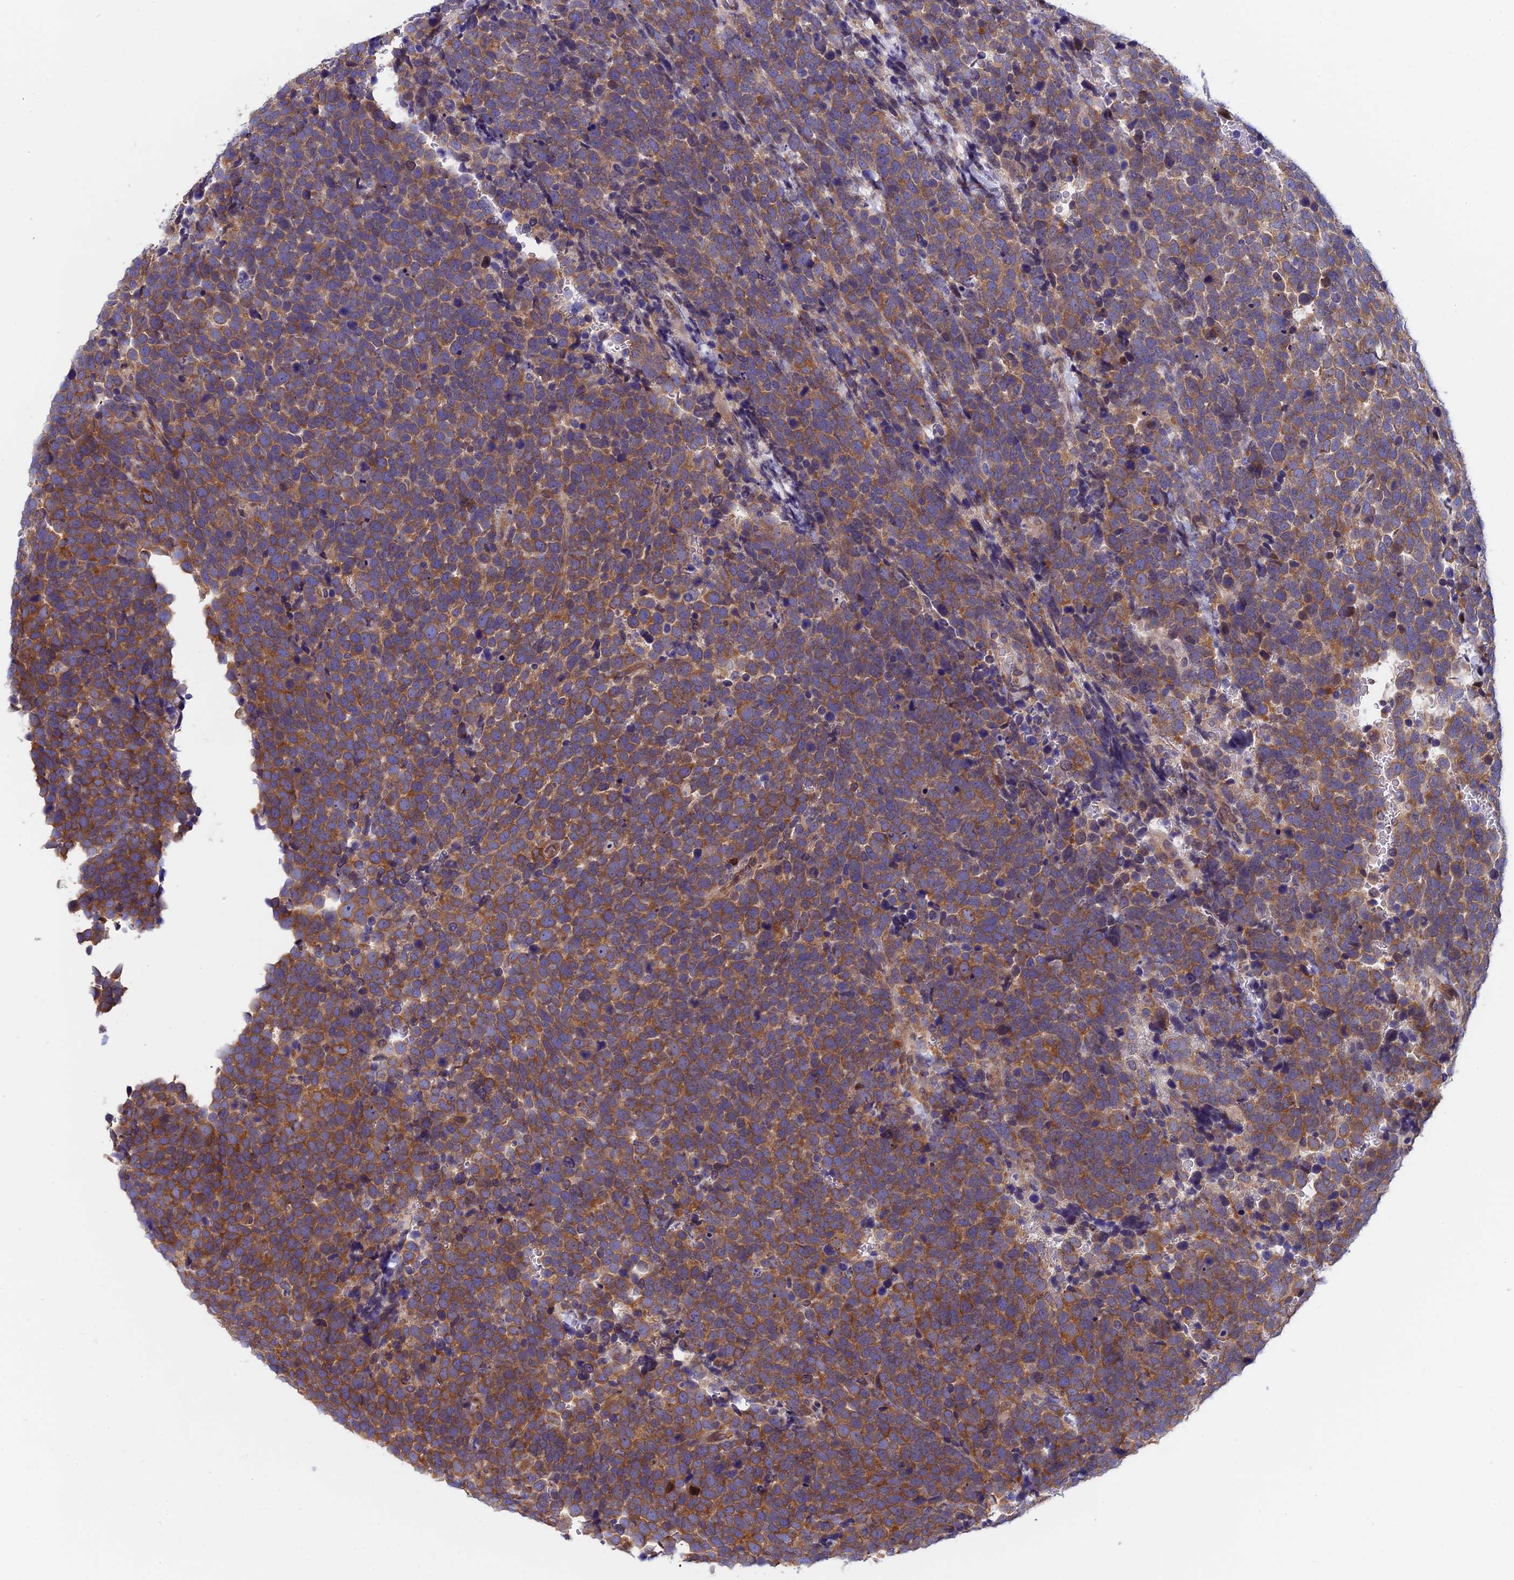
{"staining": {"intensity": "moderate", "quantity": ">75%", "location": "cytoplasmic/membranous"}, "tissue": "urothelial cancer", "cell_type": "Tumor cells", "image_type": "cancer", "snomed": [{"axis": "morphology", "description": "Urothelial carcinoma, High grade"}, {"axis": "topography", "description": "Urinary bladder"}], "caption": "Brown immunohistochemical staining in urothelial carcinoma (high-grade) shows moderate cytoplasmic/membranous expression in about >75% of tumor cells.", "gene": "NAA10", "patient": {"sex": "female", "age": 82}}